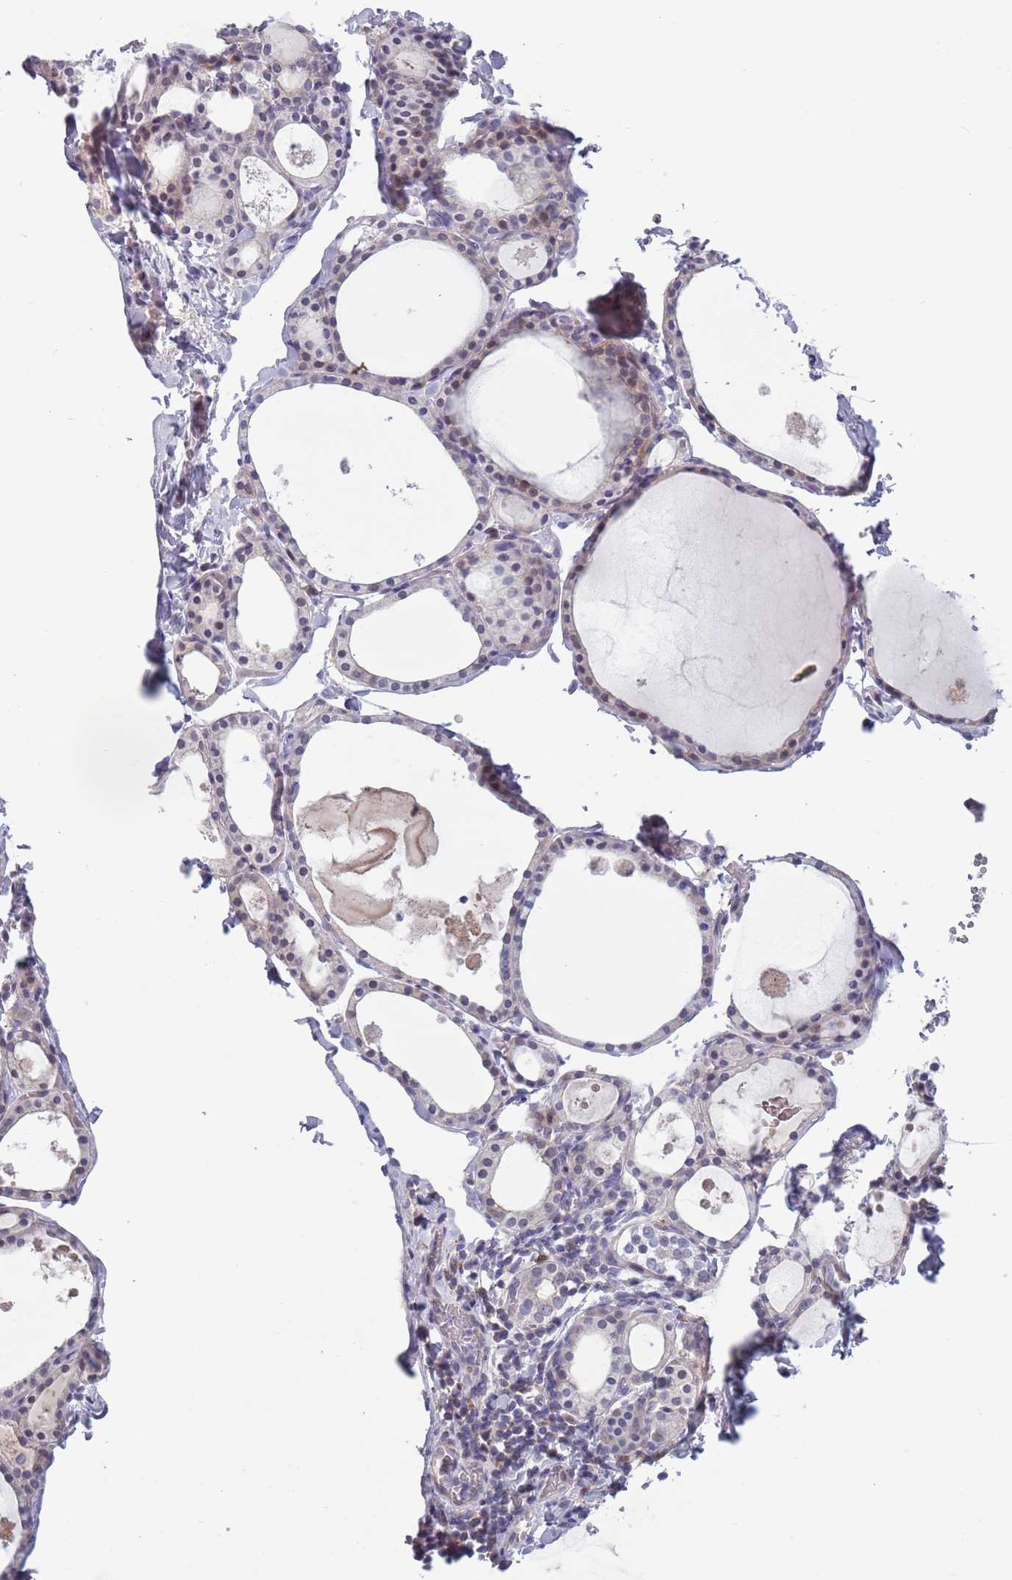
{"staining": {"intensity": "weak", "quantity": "<25%", "location": "nuclear"}, "tissue": "thyroid gland", "cell_type": "Glandular cells", "image_type": "normal", "snomed": [{"axis": "morphology", "description": "Normal tissue, NOS"}, {"axis": "topography", "description": "Thyroid gland"}], "caption": "The IHC photomicrograph has no significant positivity in glandular cells of thyroid gland. The staining was performed using DAB to visualize the protein expression in brown, while the nuclei were stained in blue with hematoxylin (Magnification: 20x).", "gene": "CLNS1A", "patient": {"sex": "male", "age": 56}}